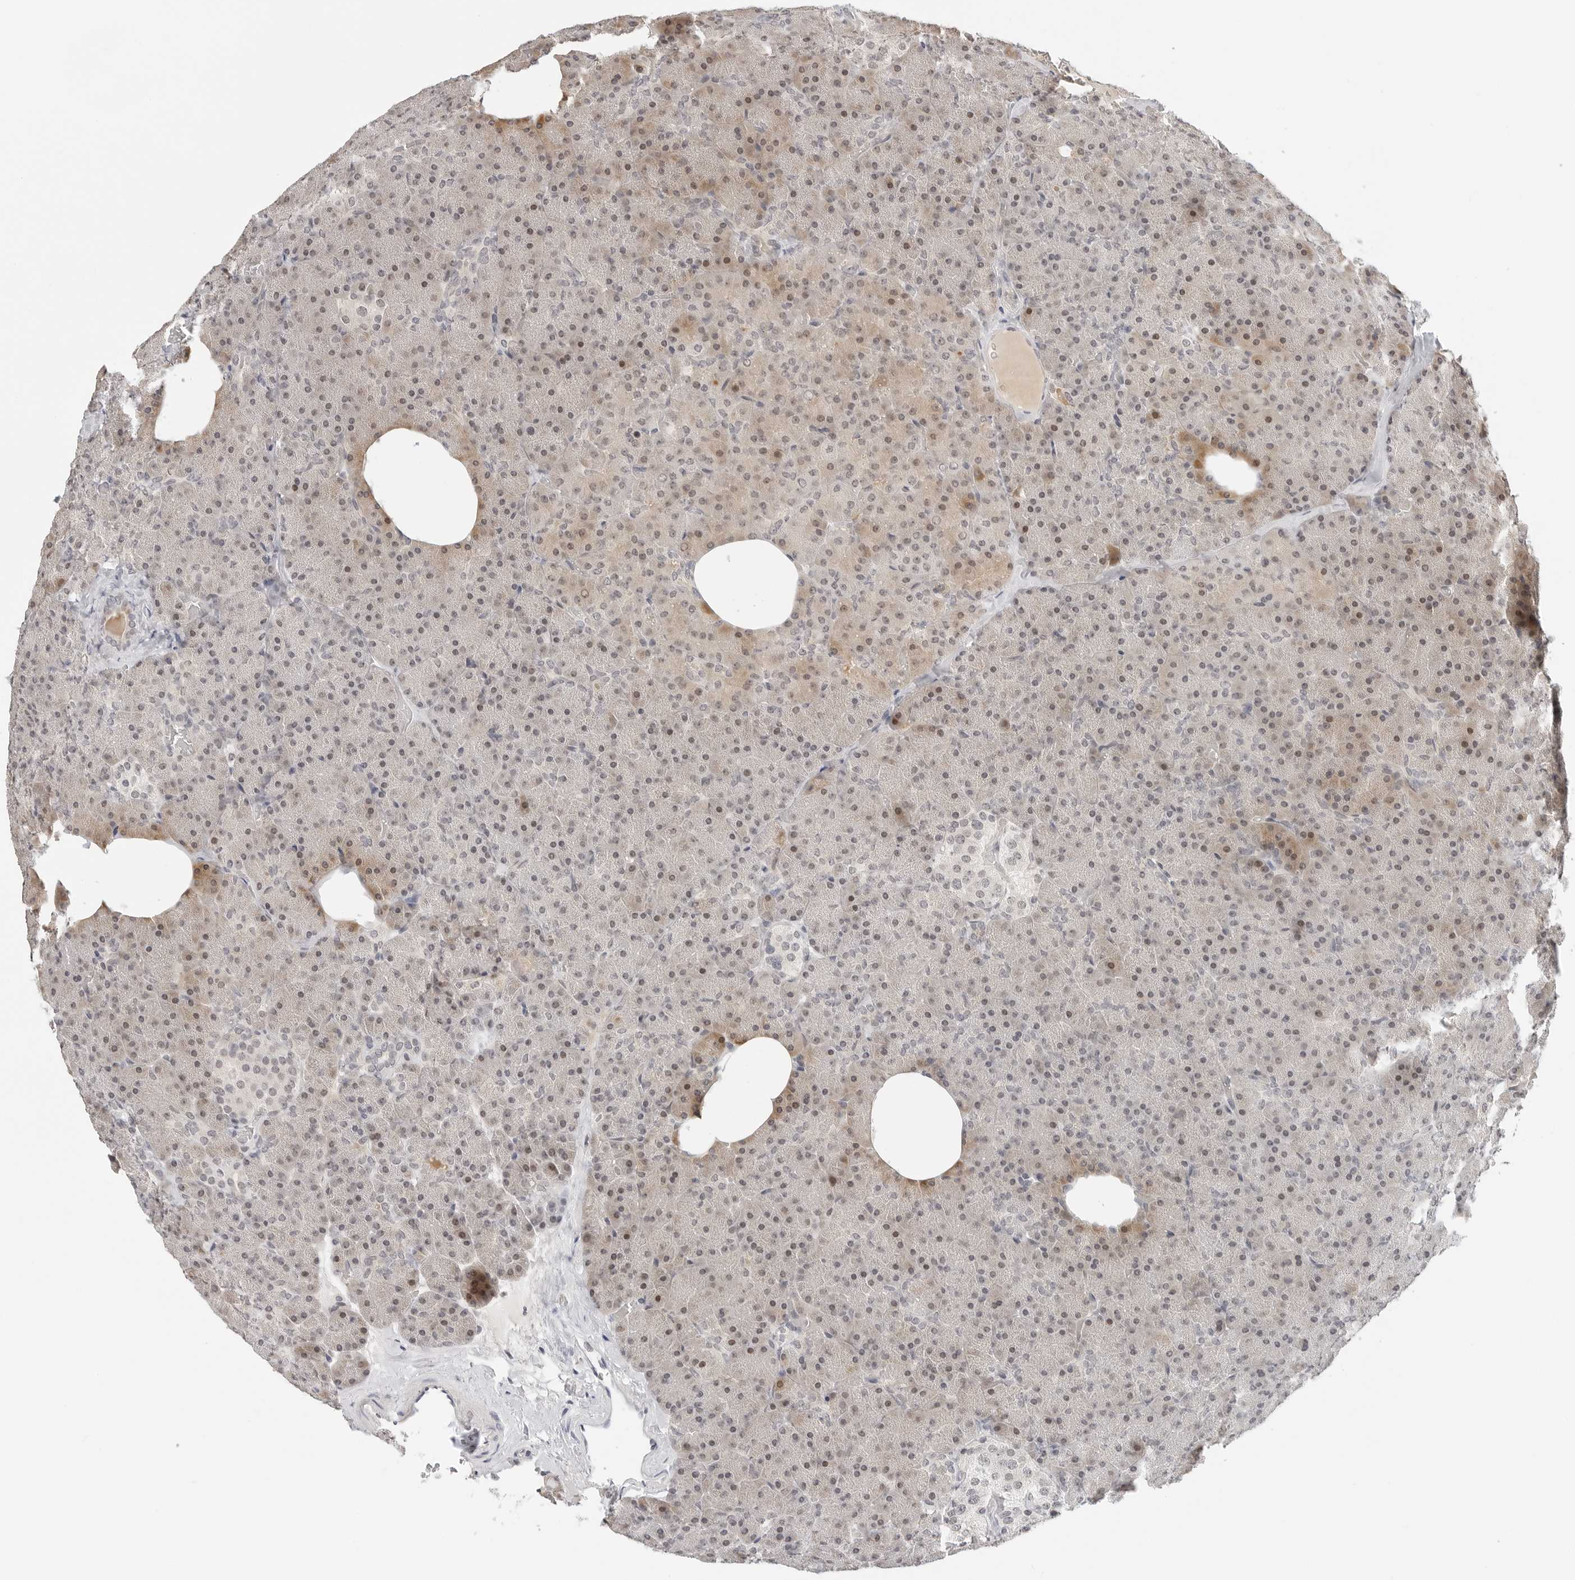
{"staining": {"intensity": "moderate", "quantity": "25%-75%", "location": "nuclear"}, "tissue": "pancreas", "cell_type": "Exocrine glandular cells", "image_type": "normal", "snomed": [{"axis": "morphology", "description": "Normal tissue, NOS"}, {"axis": "morphology", "description": "Carcinoid, malignant, NOS"}, {"axis": "topography", "description": "Pancreas"}], "caption": "Normal pancreas displays moderate nuclear staining in approximately 25%-75% of exocrine glandular cells.", "gene": "TSEN2", "patient": {"sex": "female", "age": 35}}